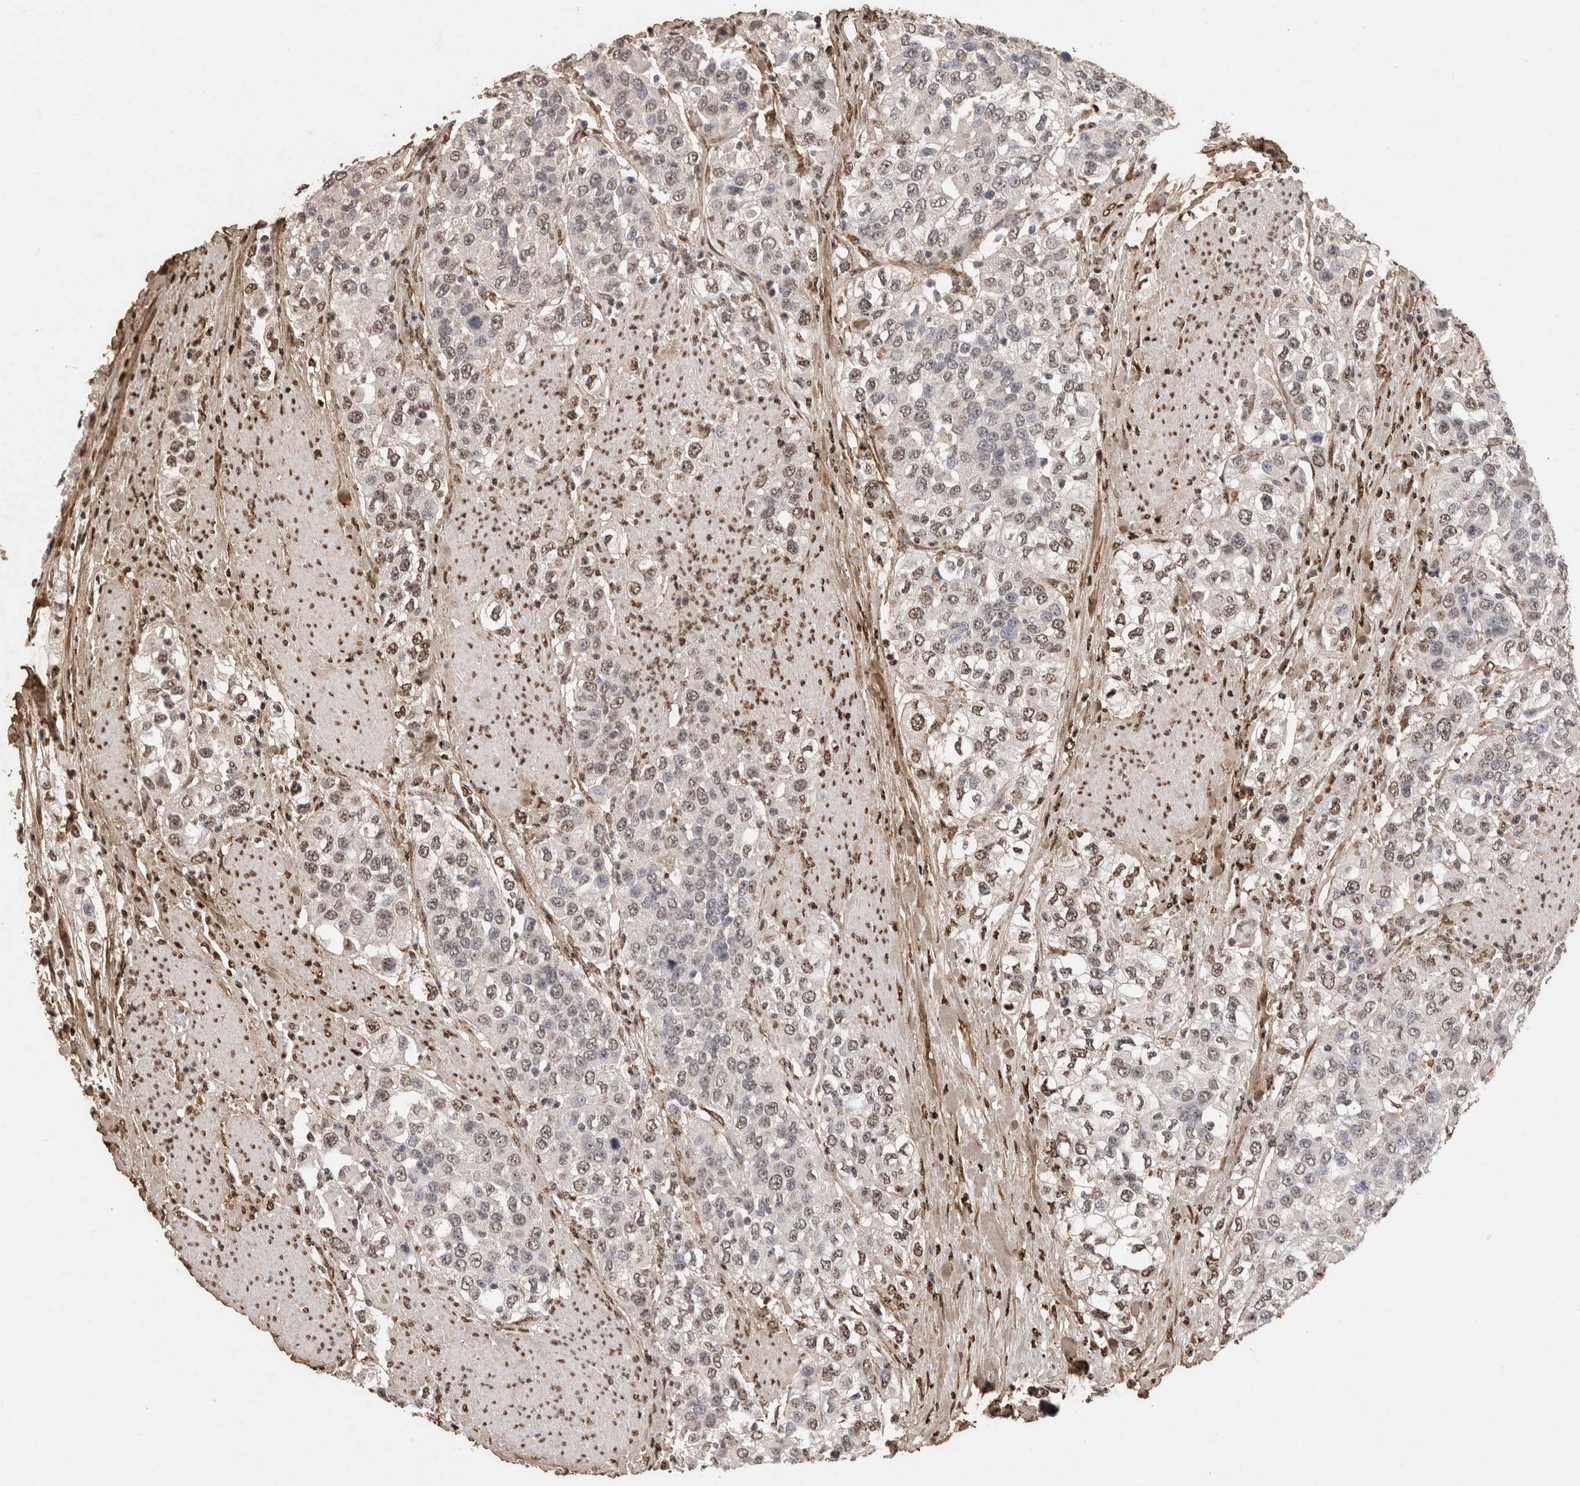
{"staining": {"intensity": "negative", "quantity": "none", "location": "none"}, "tissue": "urothelial cancer", "cell_type": "Tumor cells", "image_type": "cancer", "snomed": [{"axis": "morphology", "description": "Urothelial carcinoma, High grade"}, {"axis": "topography", "description": "Urinary bladder"}], "caption": "Tumor cells are negative for brown protein staining in high-grade urothelial carcinoma. (DAB (3,3'-diaminobenzidine) IHC, high magnification).", "gene": "C1QTNF5", "patient": {"sex": "female", "age": 80}}